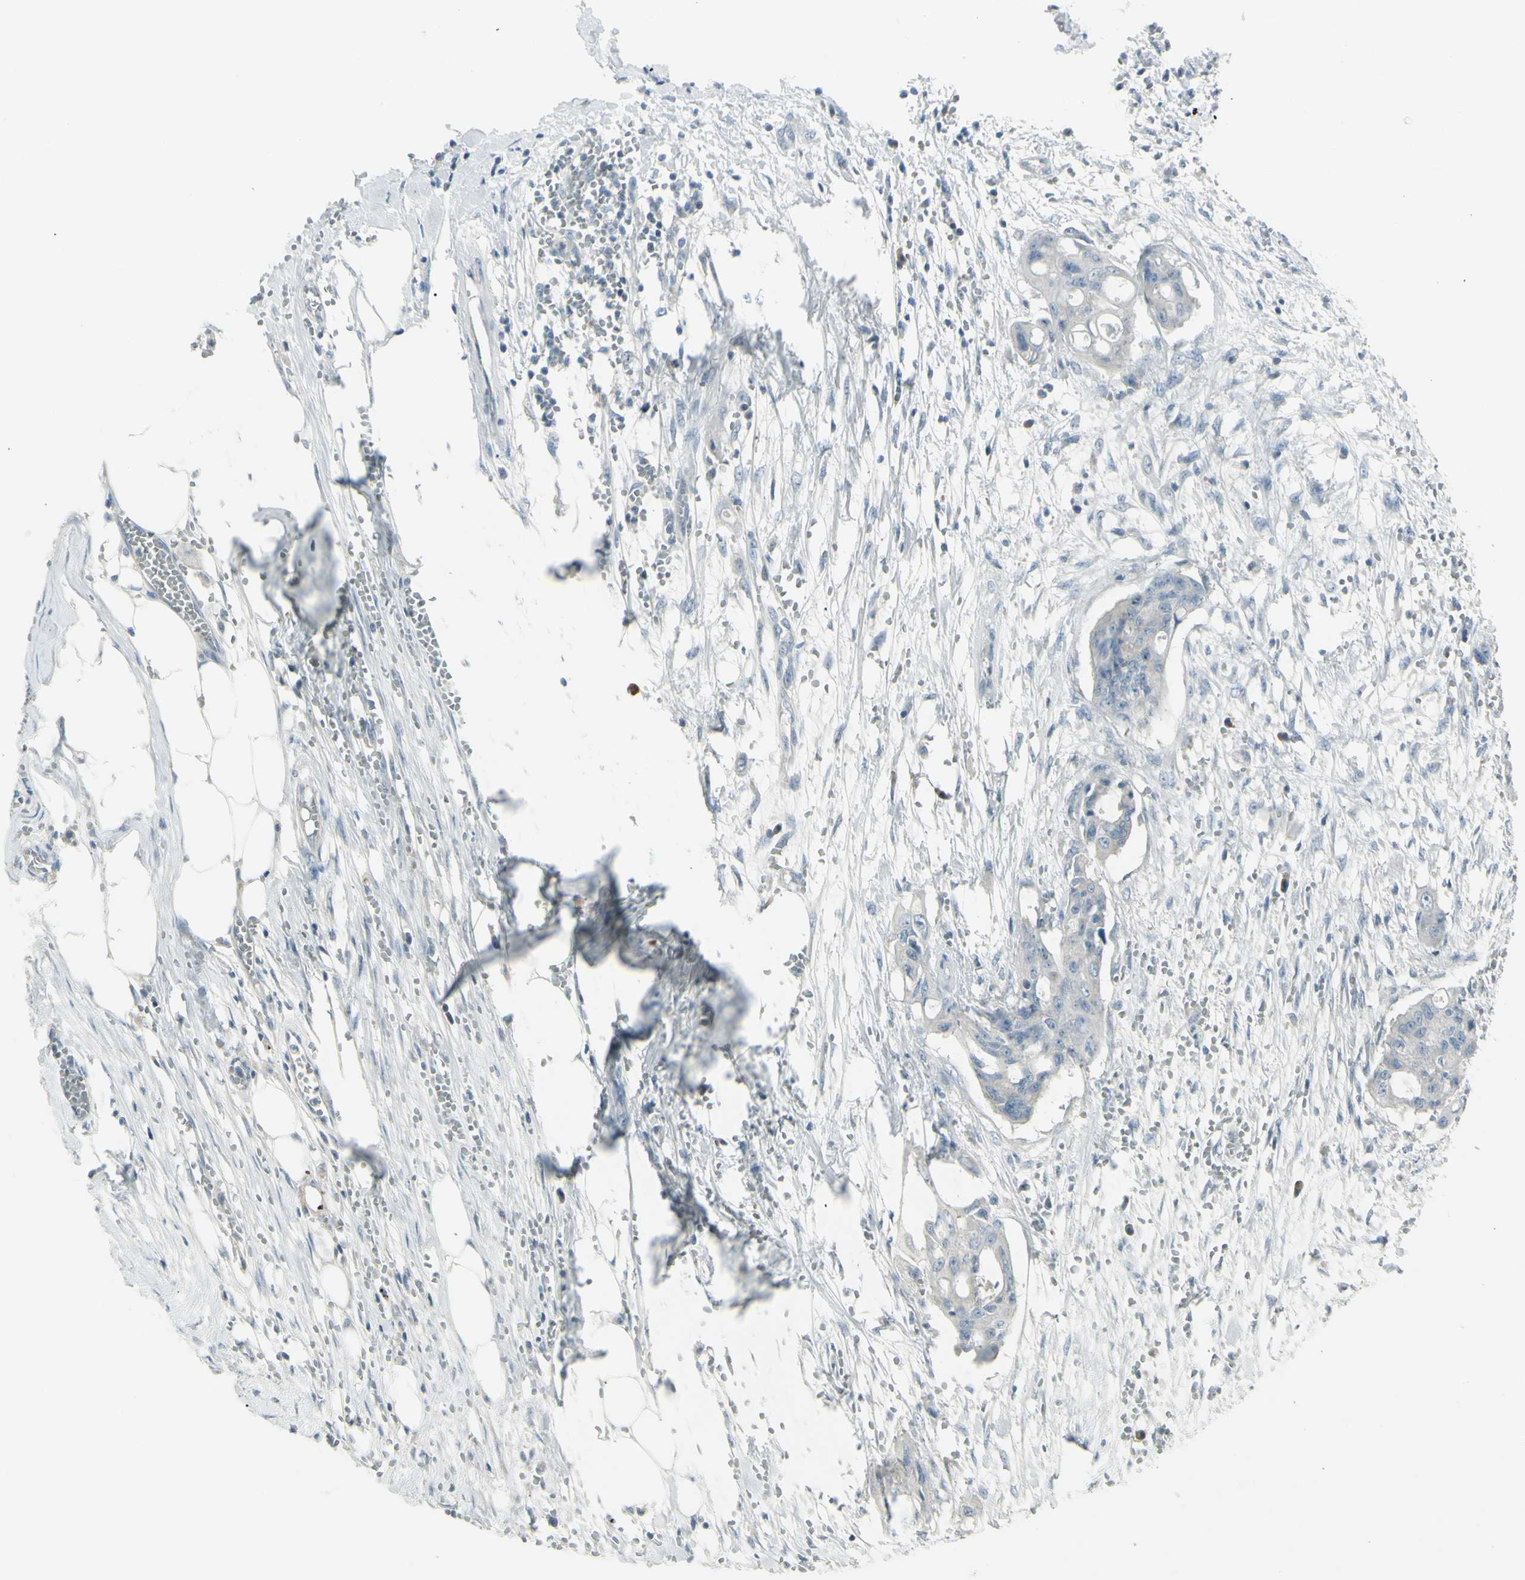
{"staining": {"intensity": "negative", "quantity": "none", "location": "none"}, "tissue": "colorectal cancer", "cell_type": "Tumor cells", "image_type": "cancer", "snomed": [{"axis": "morphology", "description": "Adenocarcinoma, NOS"}, {"axis": "topography", "description": "Colon"}], "caption": "DAB (3,3'-diaminobenzidine) immunohistochemical staining of human colorectal cancer exhibits no significant expression in tumor cells.", "gene": "SH3GL2", "patient": {"sex": "female", "age": 57}}